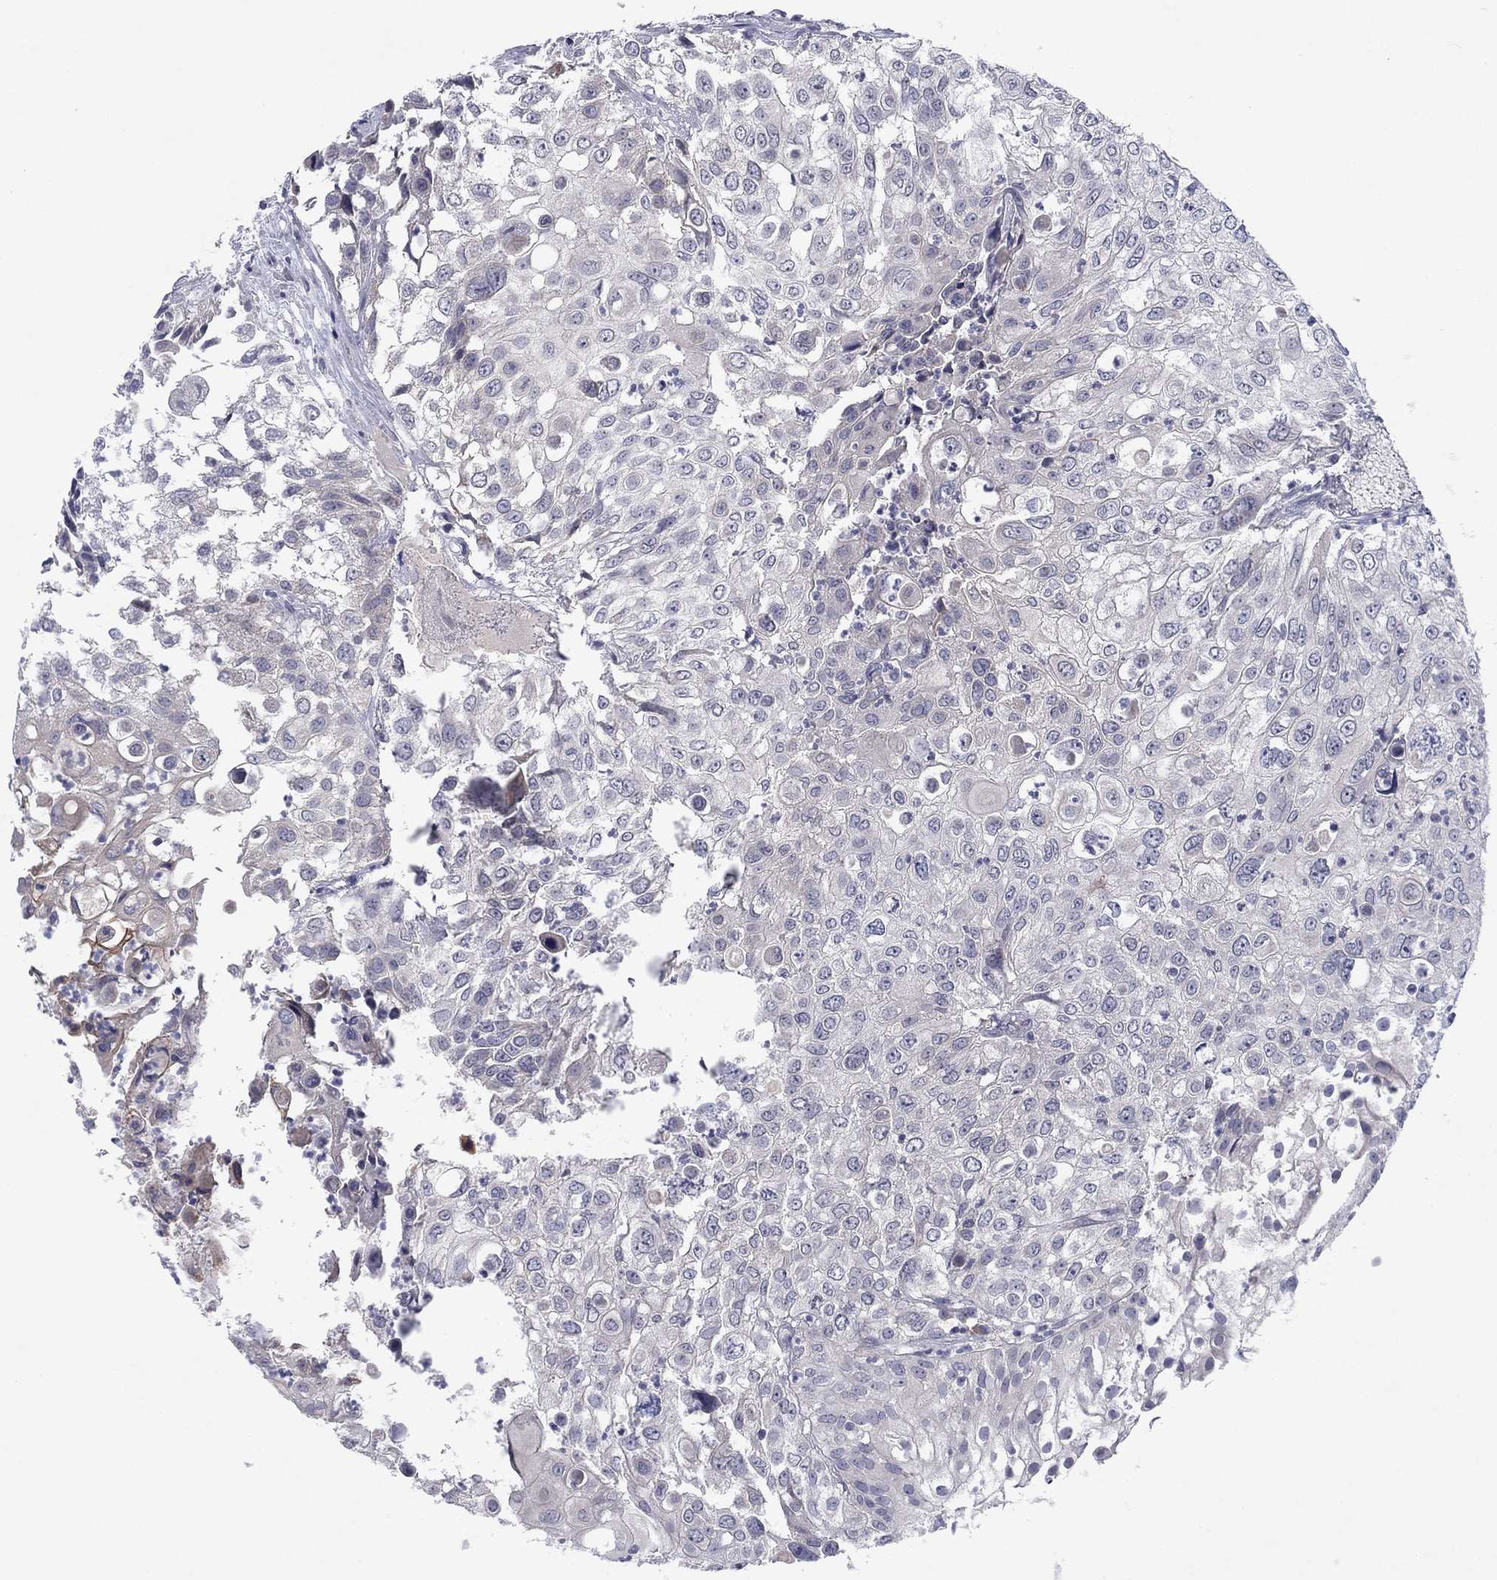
{"staining": {"intensity": "negative", "quantity": "none", "location": "none"}, "tissue": "urothelial cancer", "cell_type": "Tumor cells", "image_type": "cancer", "snomed": [{"axis": "morphology", "description": "Urothelial carcinoma, High grade"}, {"axis": "topography", "description": "Urinary bladder"}], "caption": "This photomicrograph is of urothelial cancer stained with immunohistochemistry to label a protein in brown with the nuclei are counter-stained blue. There is no staining in tumor cells.", "gene": "CACNA1A", "patient": {"sex": "female", "age": 79}}